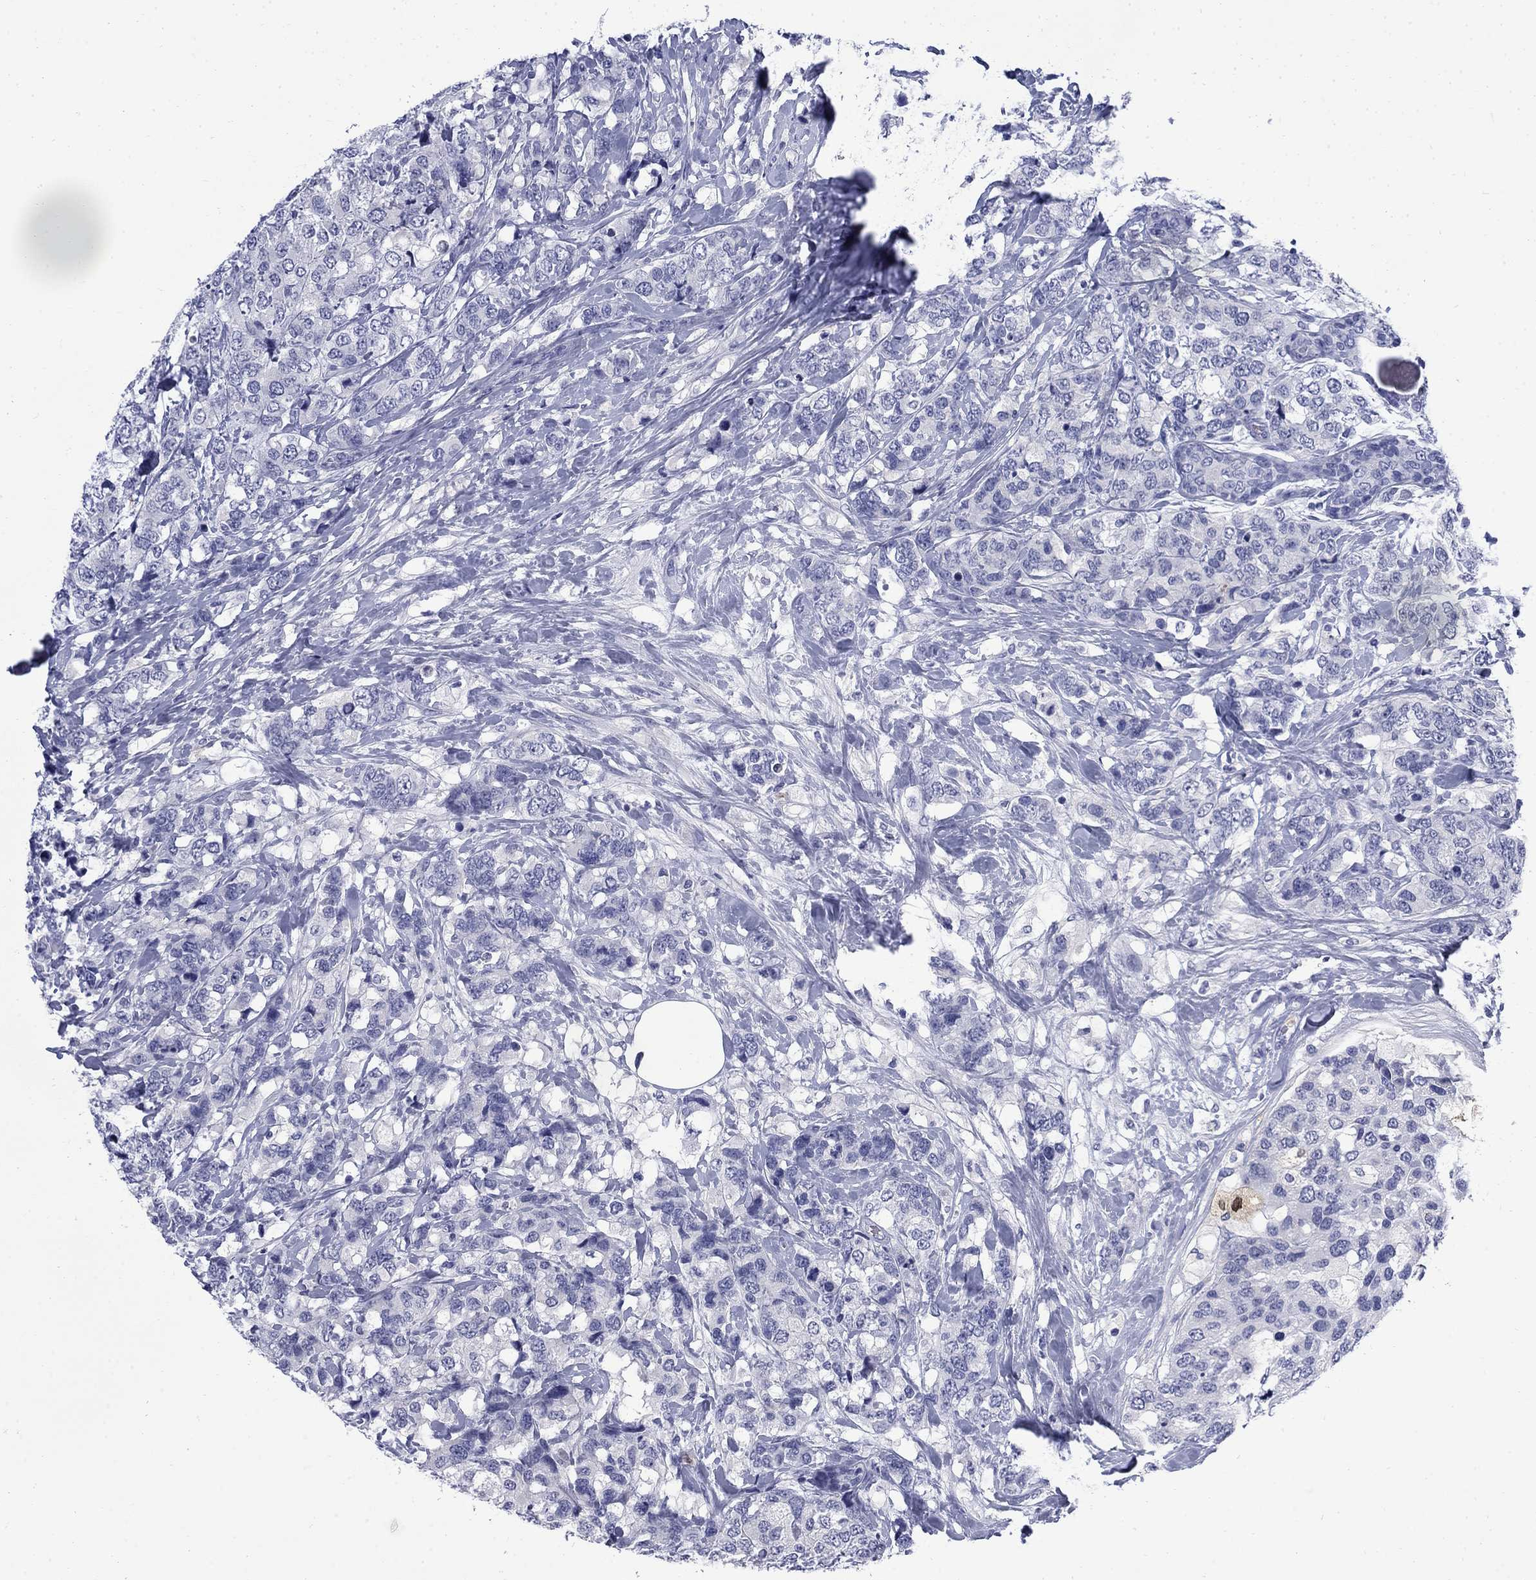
{"staining": {"intensity": "negative", "quantity": "none", "location": "none"}, "tissue": "breast cancer", "cell_type": "Tumor cells", "image_type": "cancer", "snomed": [{"axis": "morphology", "description": "Lobular carcinoma"}, {"axis": "topography", "description": "Breast"}], "caption": "This is an IHC image of human breast cancer. There is no expression in tumor cells.", "gene": "SERPINB2", "patient": {"sex": "female", "age": 59}}